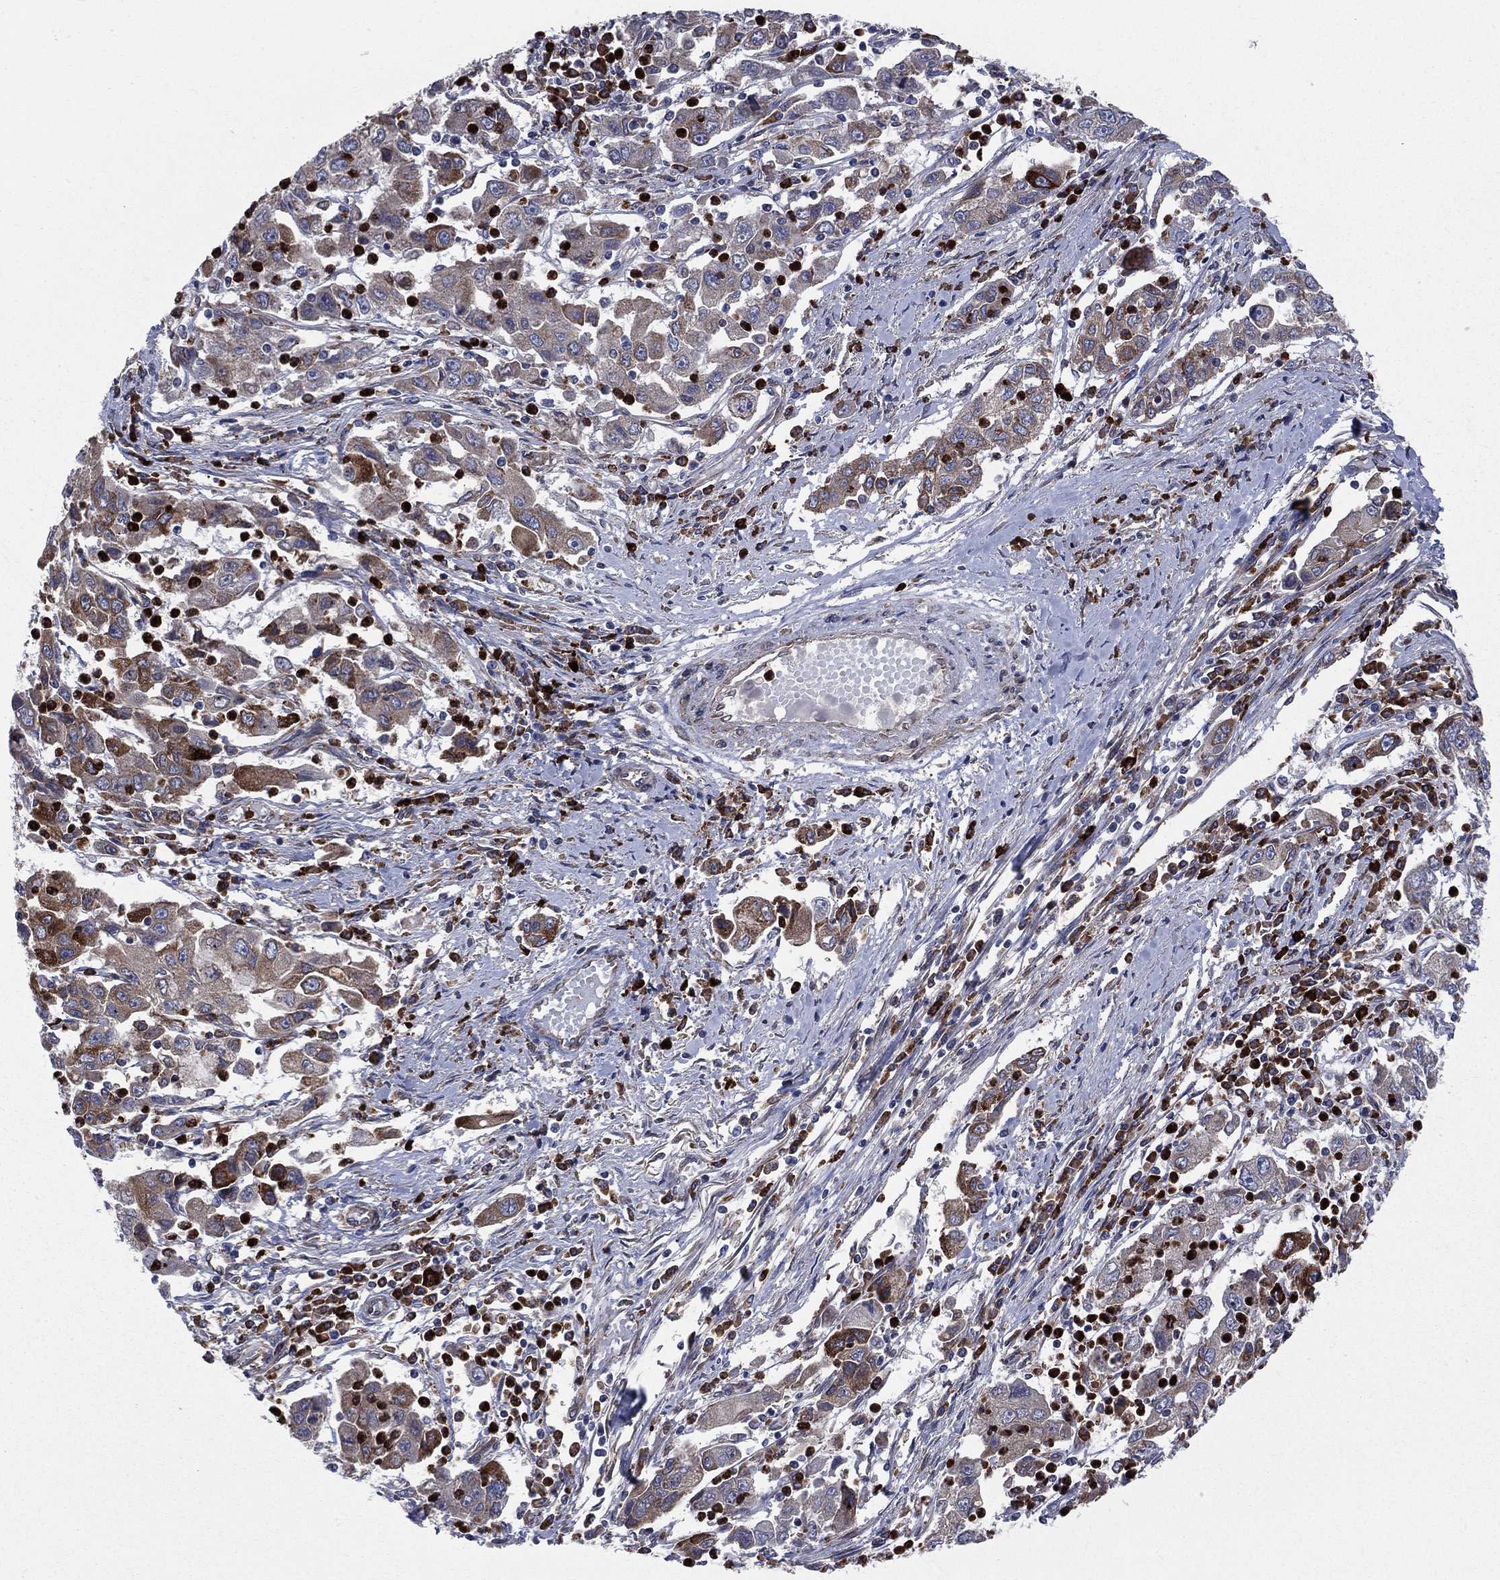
{"staining": {"intensity": "strong", "quantity": ">75%", "location": "cytoplasmic/membranous"}, "tissue": "cervical cancer", "cell_type": "Tumor cells", "image_type": "cancer", "snomed": [{"axis": "morphology", "description": "Squamous cell carcinoma, NOS"}, {"axis": "topography", "description": "Cervix"}], "caption": "DAB immunohistochemical staining of human cervical cancer (squamous cell carcinoma) demonstrates strong cytoplasmic/membranous protein positivity in about >75% of tumor cells.", "gene": "CCDC159", "patient": {"sex": "female", "age": 36}}